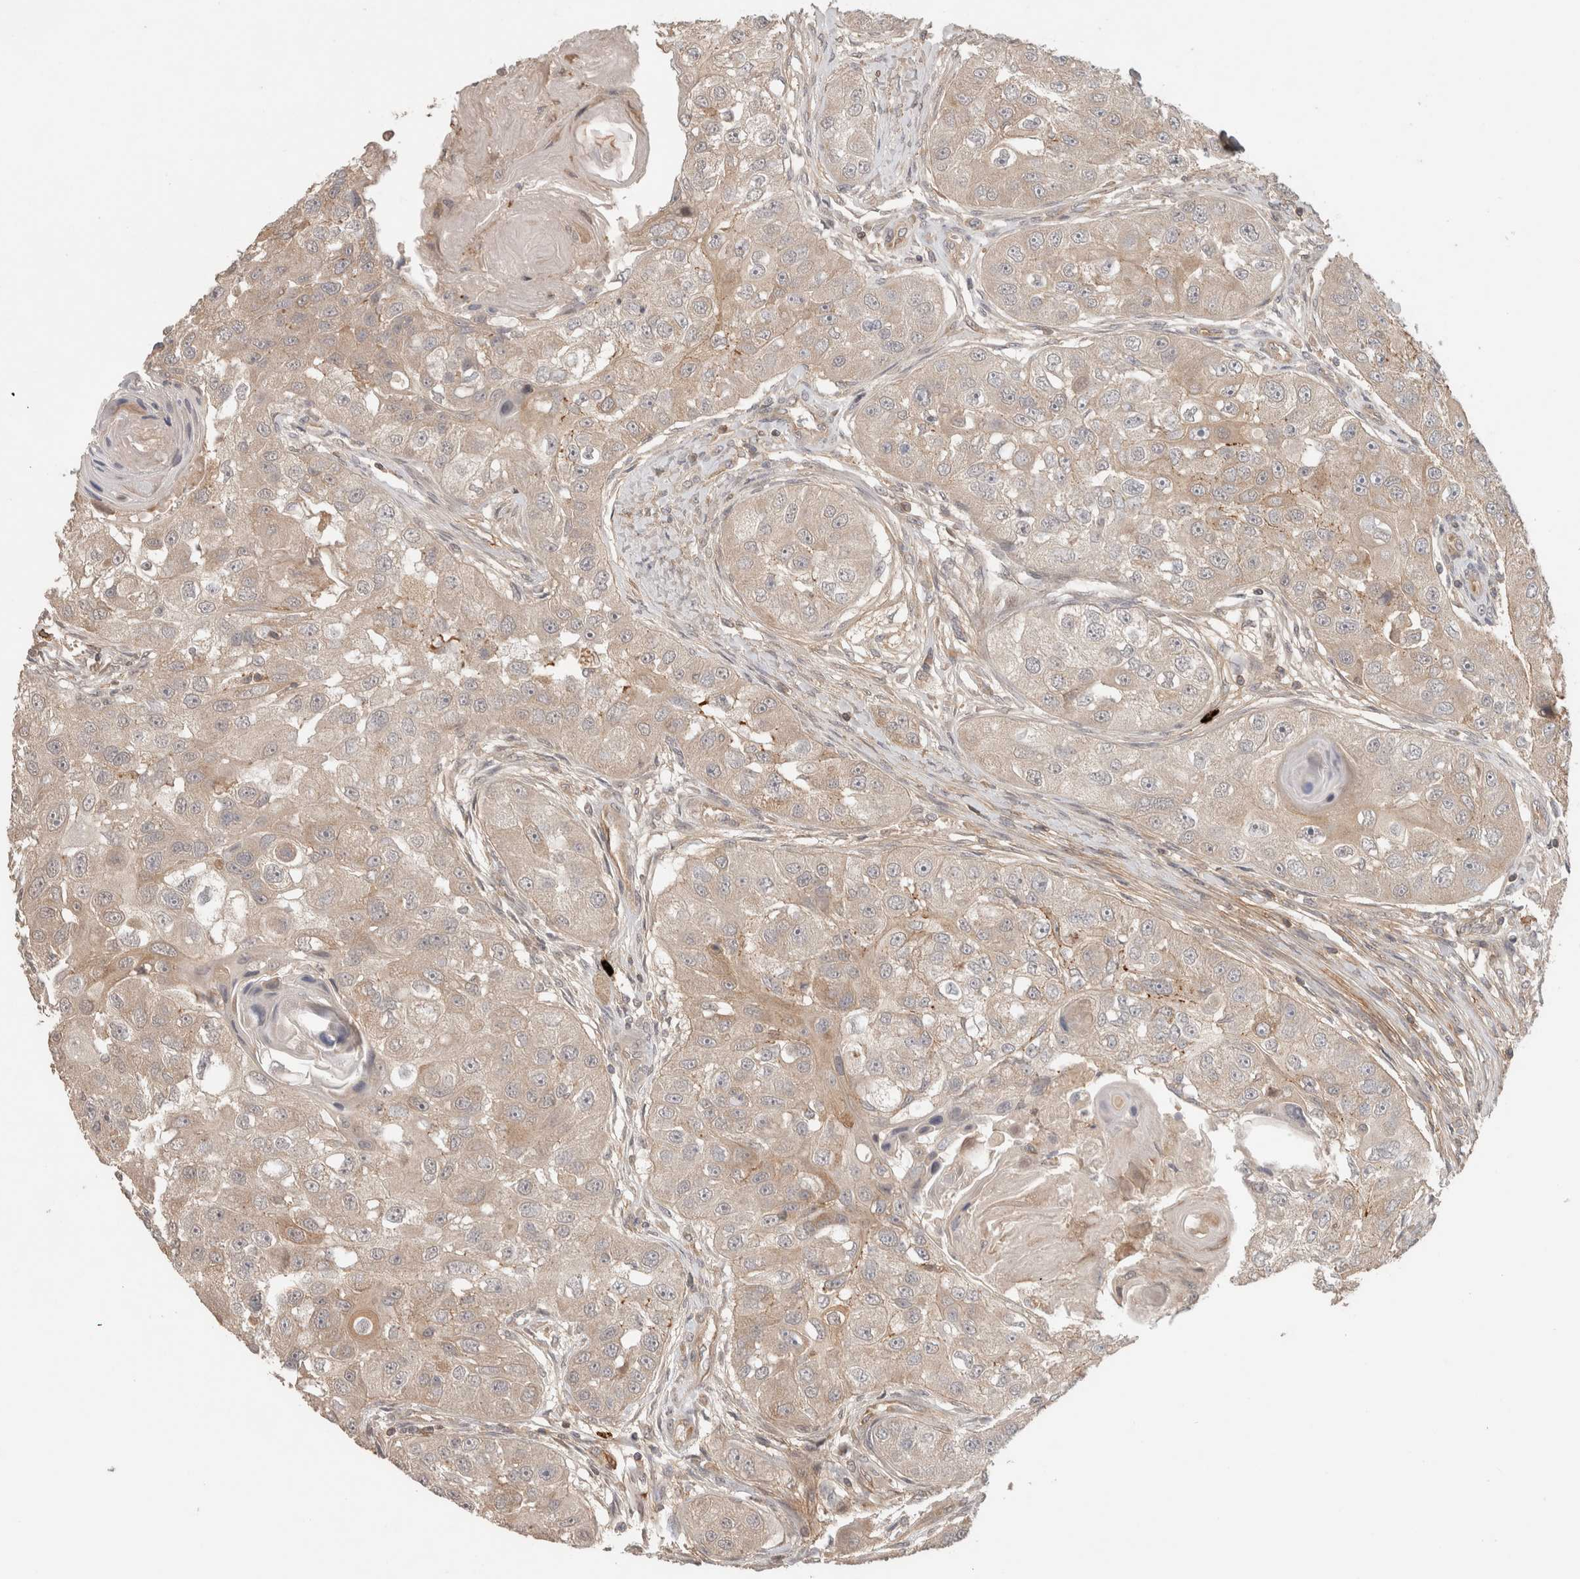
{"staining": {"intensity": "weak", "quantity": "<25%", "location": "cytoplasmic/membranous"}, "tissue": "head and neck cancer", "cell_type": "Tumor cells", "image_type": "cancer", "snomed": [{"axis": "morphology", "description": "Normal tissue, NOS"}, {"axis": "morphology", "description": "Squamous cell carcinoma, NOS"}, {"axis": "topography", "description": "Skeletal muscle"}, {"axis": "topography", "description": "Head-Neck"}], "caption": "This is an IHC histopathology image of human head and neck cancer (squamous cell carcinoma). There is no positivity in tumor cells.", "gene": "HSPG2", "patient": {"sex": "male", "age": 51}}